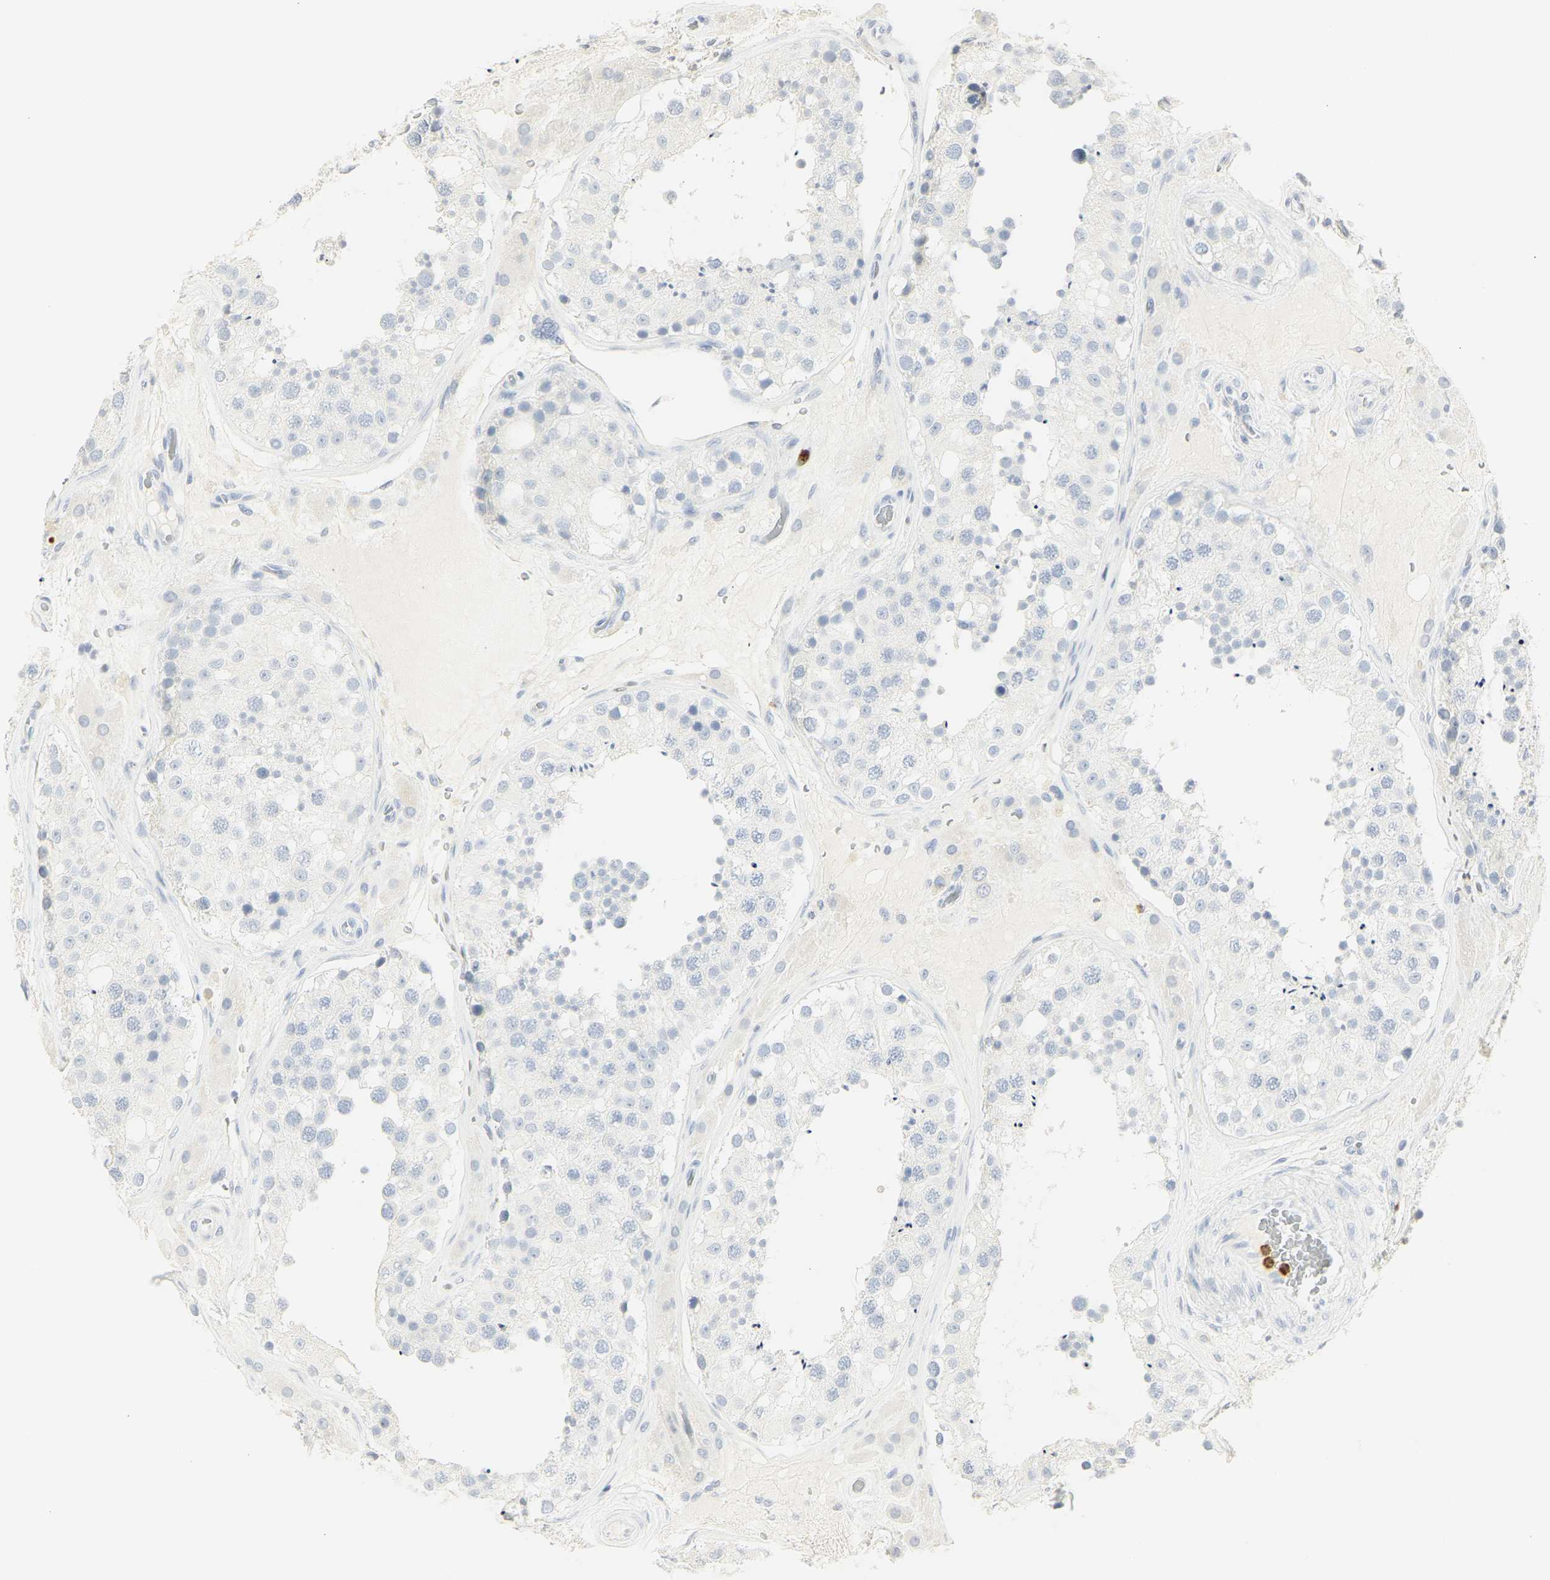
{"staining": {"intensity": "negative", "quantity": "none", "location": "none"}, "tissue": "testis", "cell_type": "Cells in seminiferous ducts", "image_type": "normal", "snomed": [{"axis": "morphology", "description": "Normal tissue, NOS"}, {"axis": "topography", "description": "Testis"}], "caption": "This is an immunohistochemistry photomicrograph of unremarkable human testis. There is no staining in cells in seminiferous ducts.", "gene": "MPO", "patient": {"sex": "male", "age": 26}}